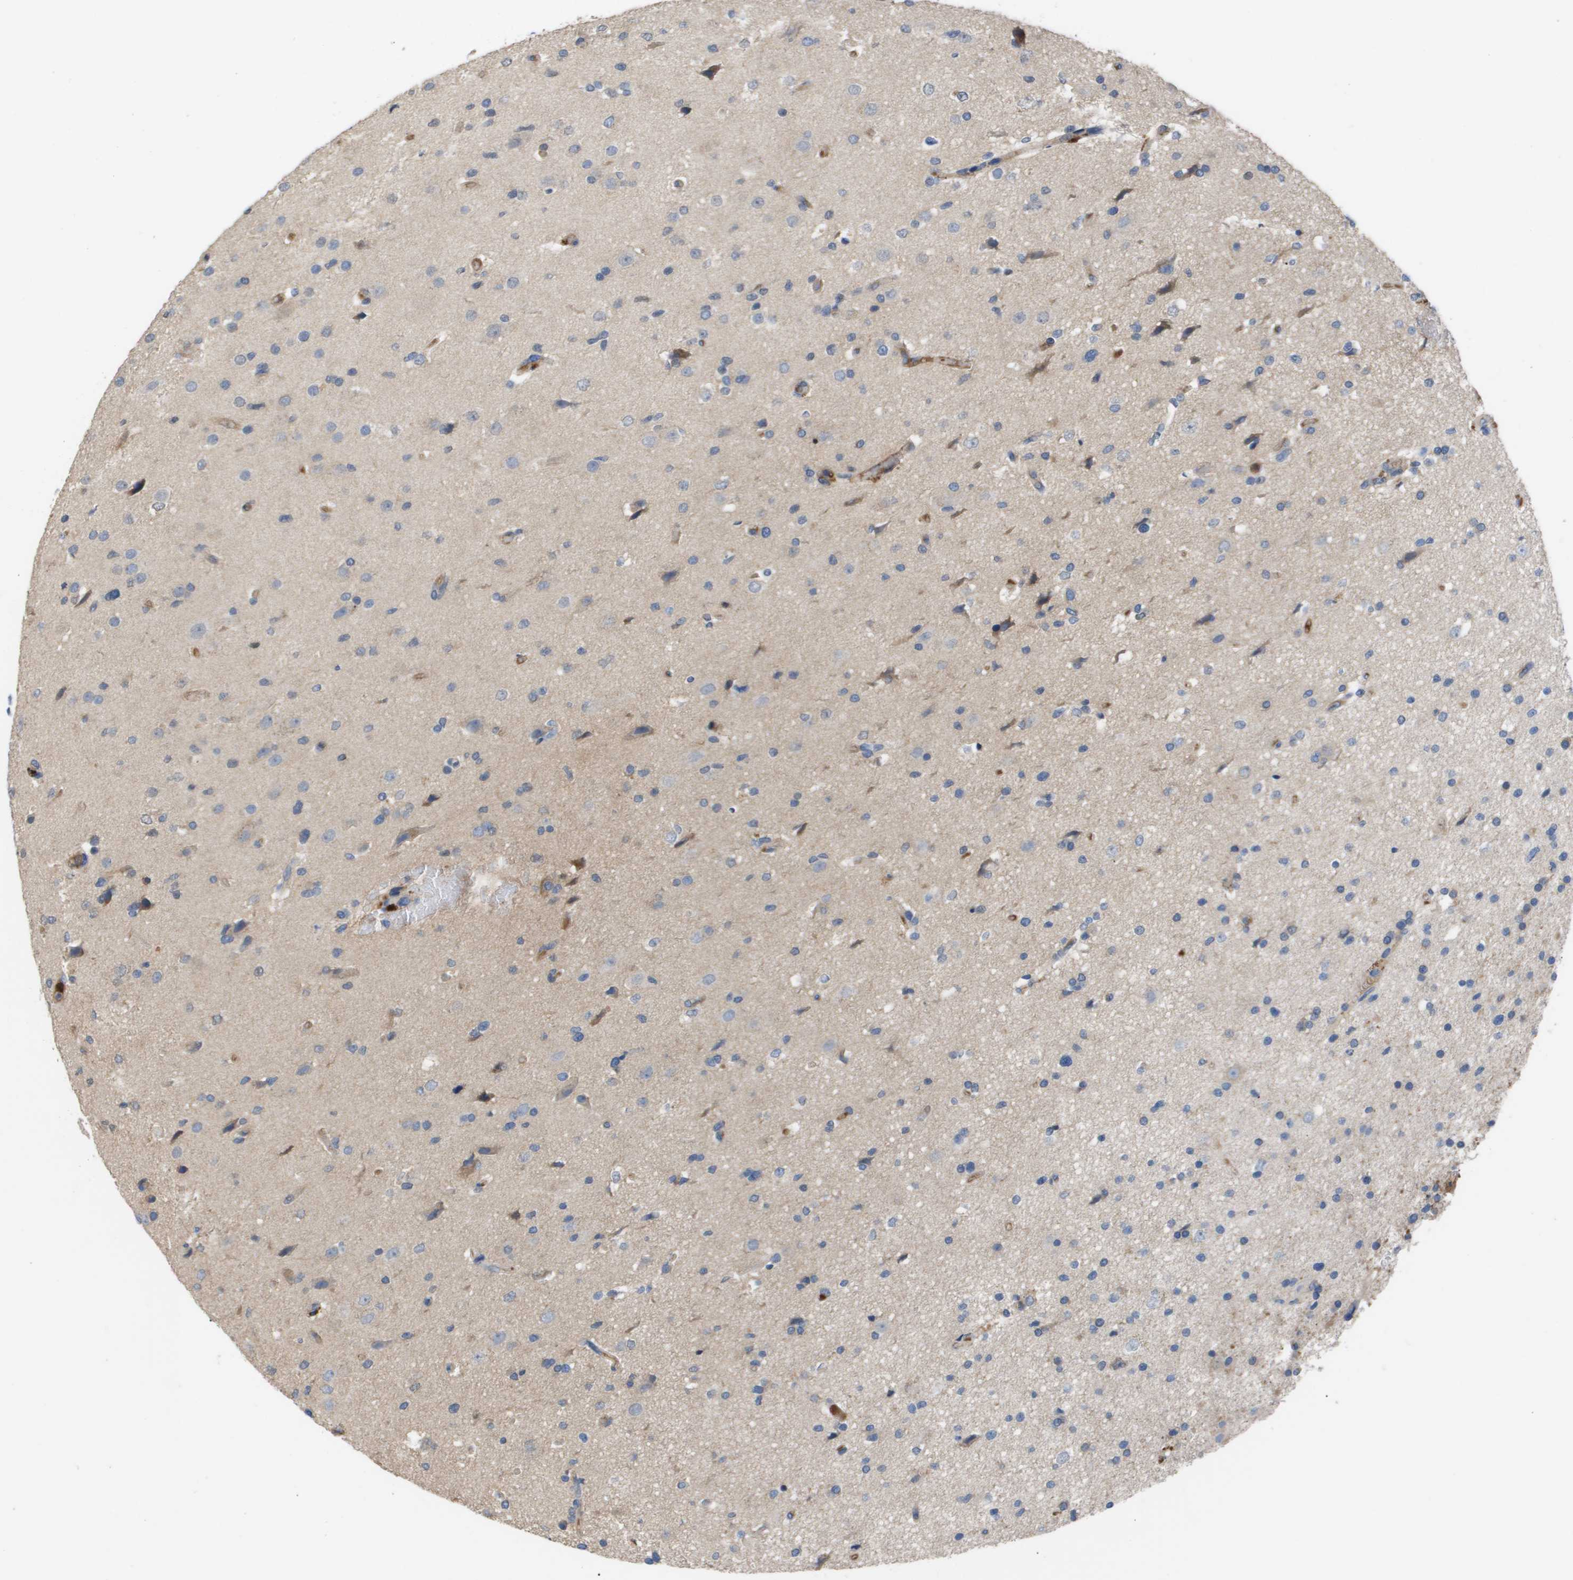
{"staining": {"intensity": "negative", "quantity": "none", "location": "none"}, "tissue": "glioma", "cell_type": "Tumor cells", "image_type": "cancer", "snomed": [{"axis": "morphology", "description": "Glioma, malignant, High grade"}, {"axis": "topography", "description": "Brain"}], "caption": "IHC image of malignant glioma (high-grade) stained for a protein (brown), which reveals no positivity in tumor cells.", "gene": "SERPINA6", "patient": {"sex": "male", "age": 33}}